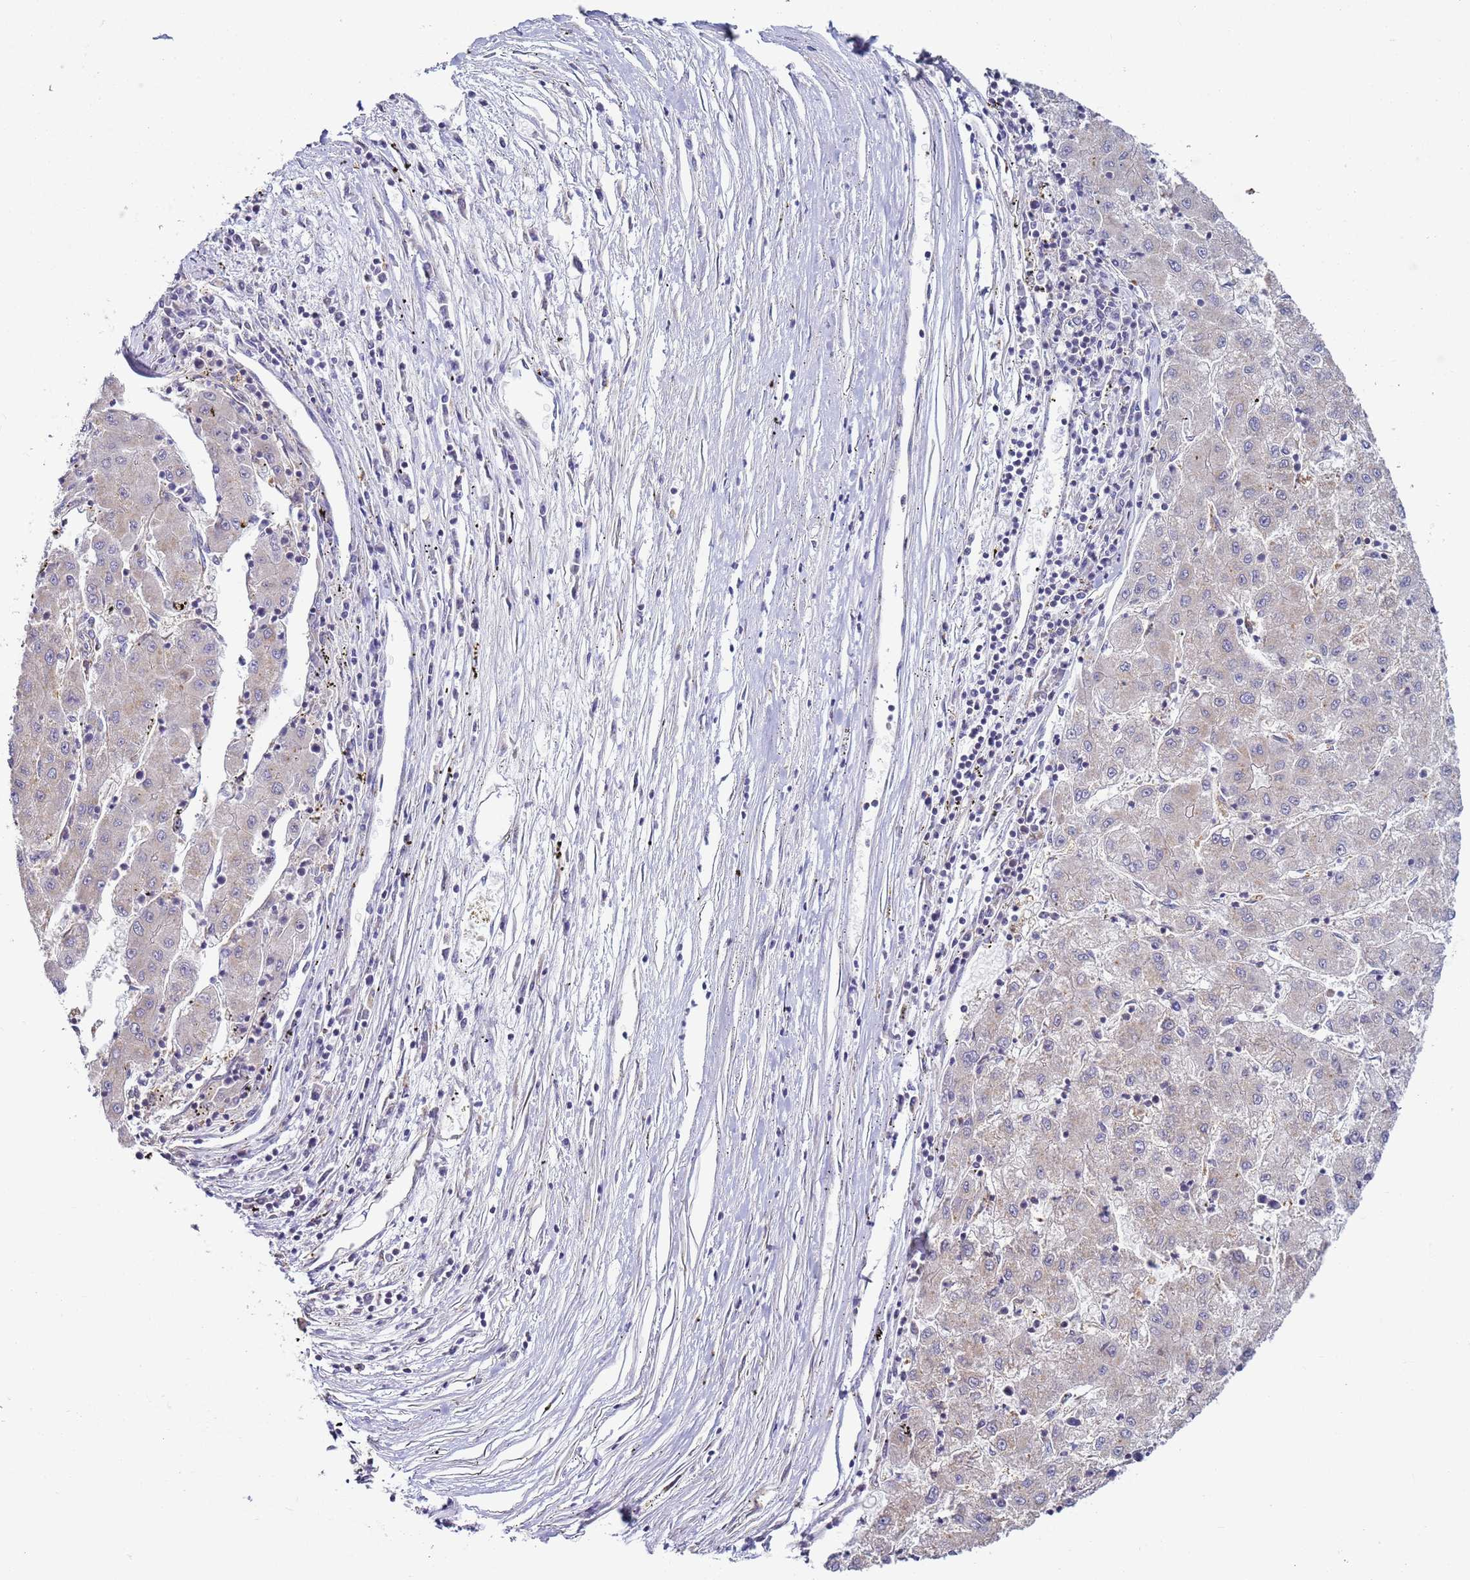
{"staining": {"intensity": "negative", "quantity": "none", "location": "none"}, "tissue": "liver cancer", "cell_type": "Tumor cells", "image_type": "cancer", "snomed": [{"axis": "morphology", "description": "Carcinoma, Hepatocellular, NOS"}, {"axis": "topography", "description": "Liver"}], "caption": "This is a histopathology image of IHC staining of liver cancer, which shows no expression in tumor cells. (IHC, brightfield microscopy, high magnification).", "gene": "DIP2B", "patient": {"sex": "male", "age": 72}}